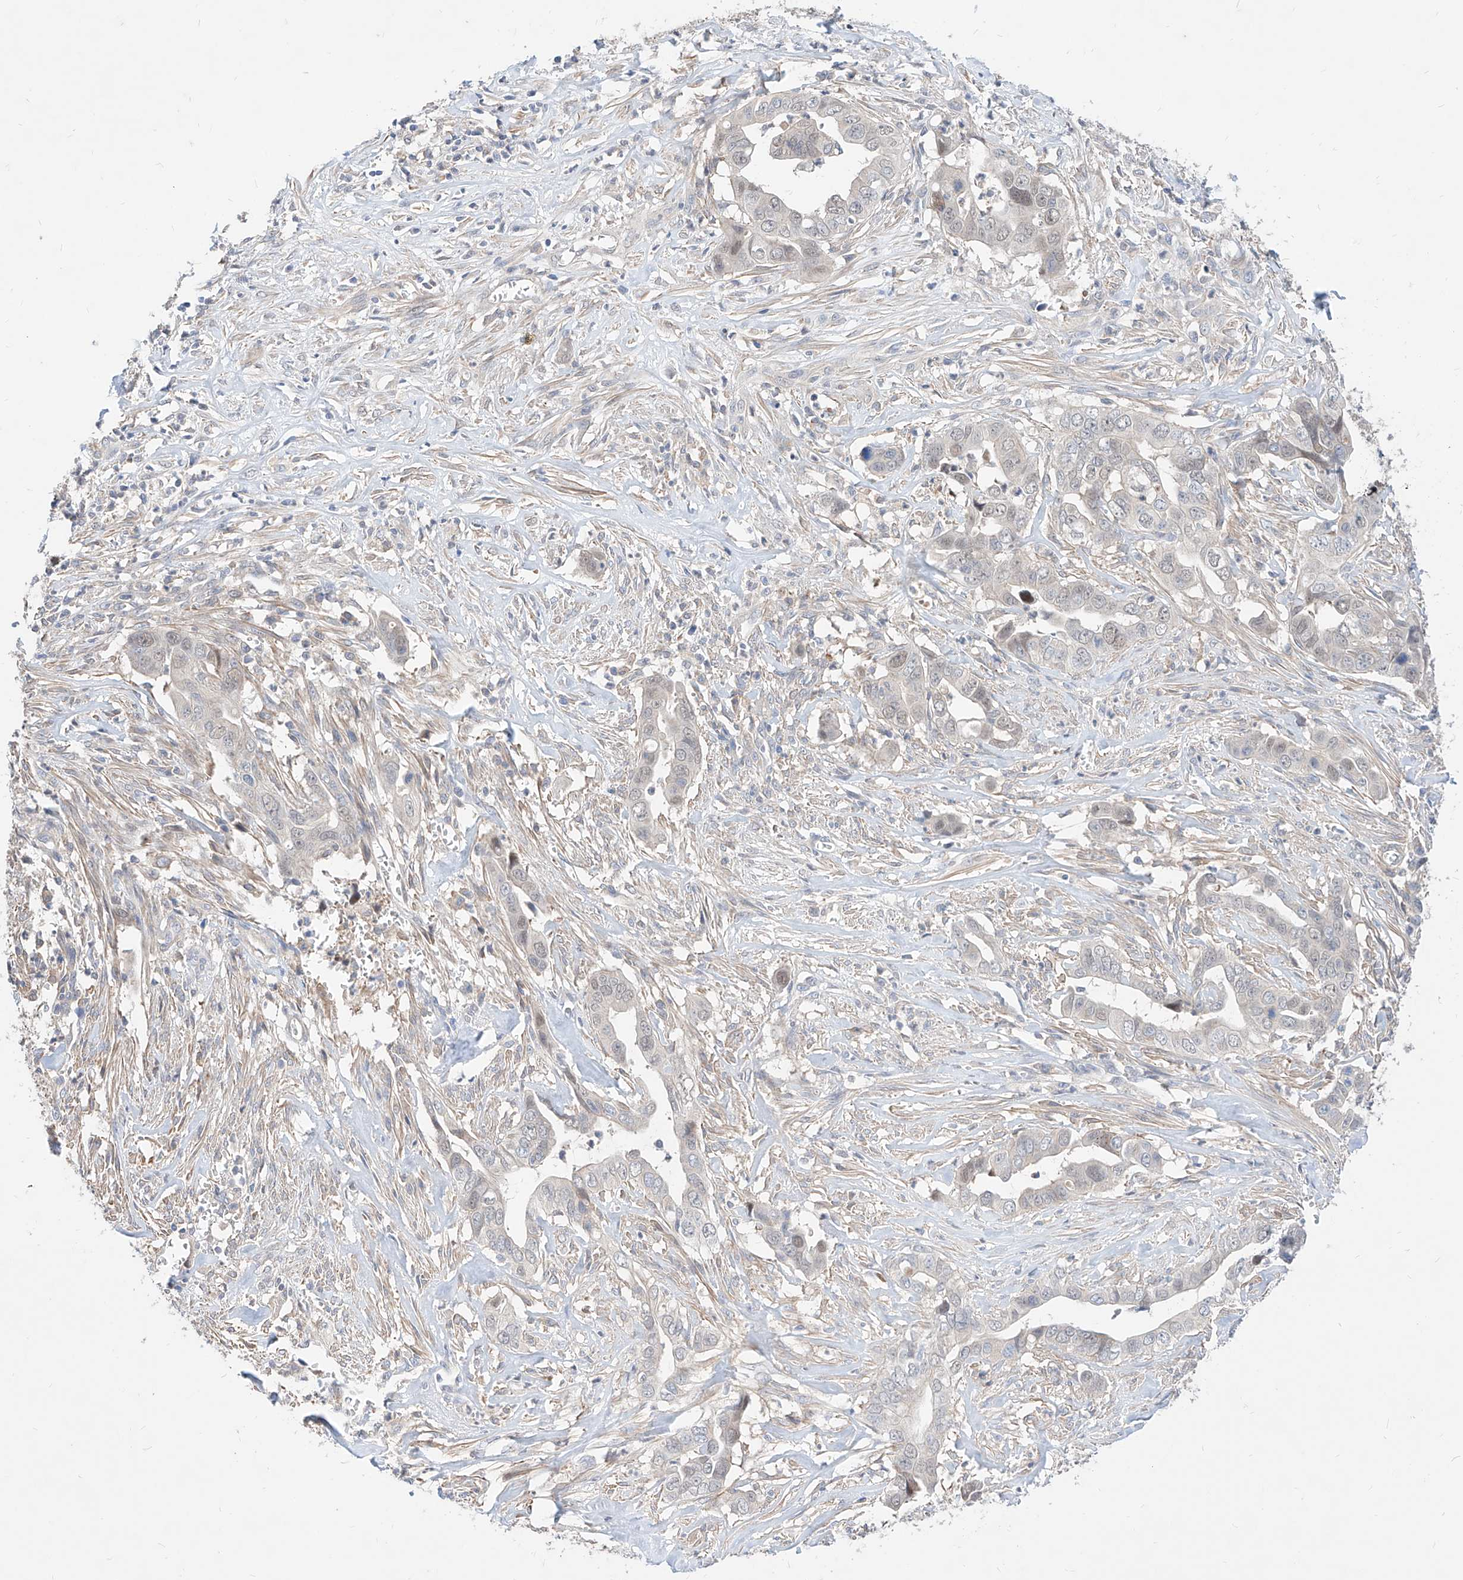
{"staining": {"intensity": "negative", "quantity": "none", "location": "none"}, "tissue": "liver cancer", "cell_type": "Tumor cells", "image_type": "cancer", "snomed": [{"axis": "morphology", "description": "Cholangiocarcinoma"}, {"axis": "topography", "description": "Liver"}], "caption": "Cholangiocarcinoma (liver) was stained to show a protein in brown. There is no significant staining in tumor cells.", "gene": "TSNAX", "patient": {"sex": "female", "age": 79}}